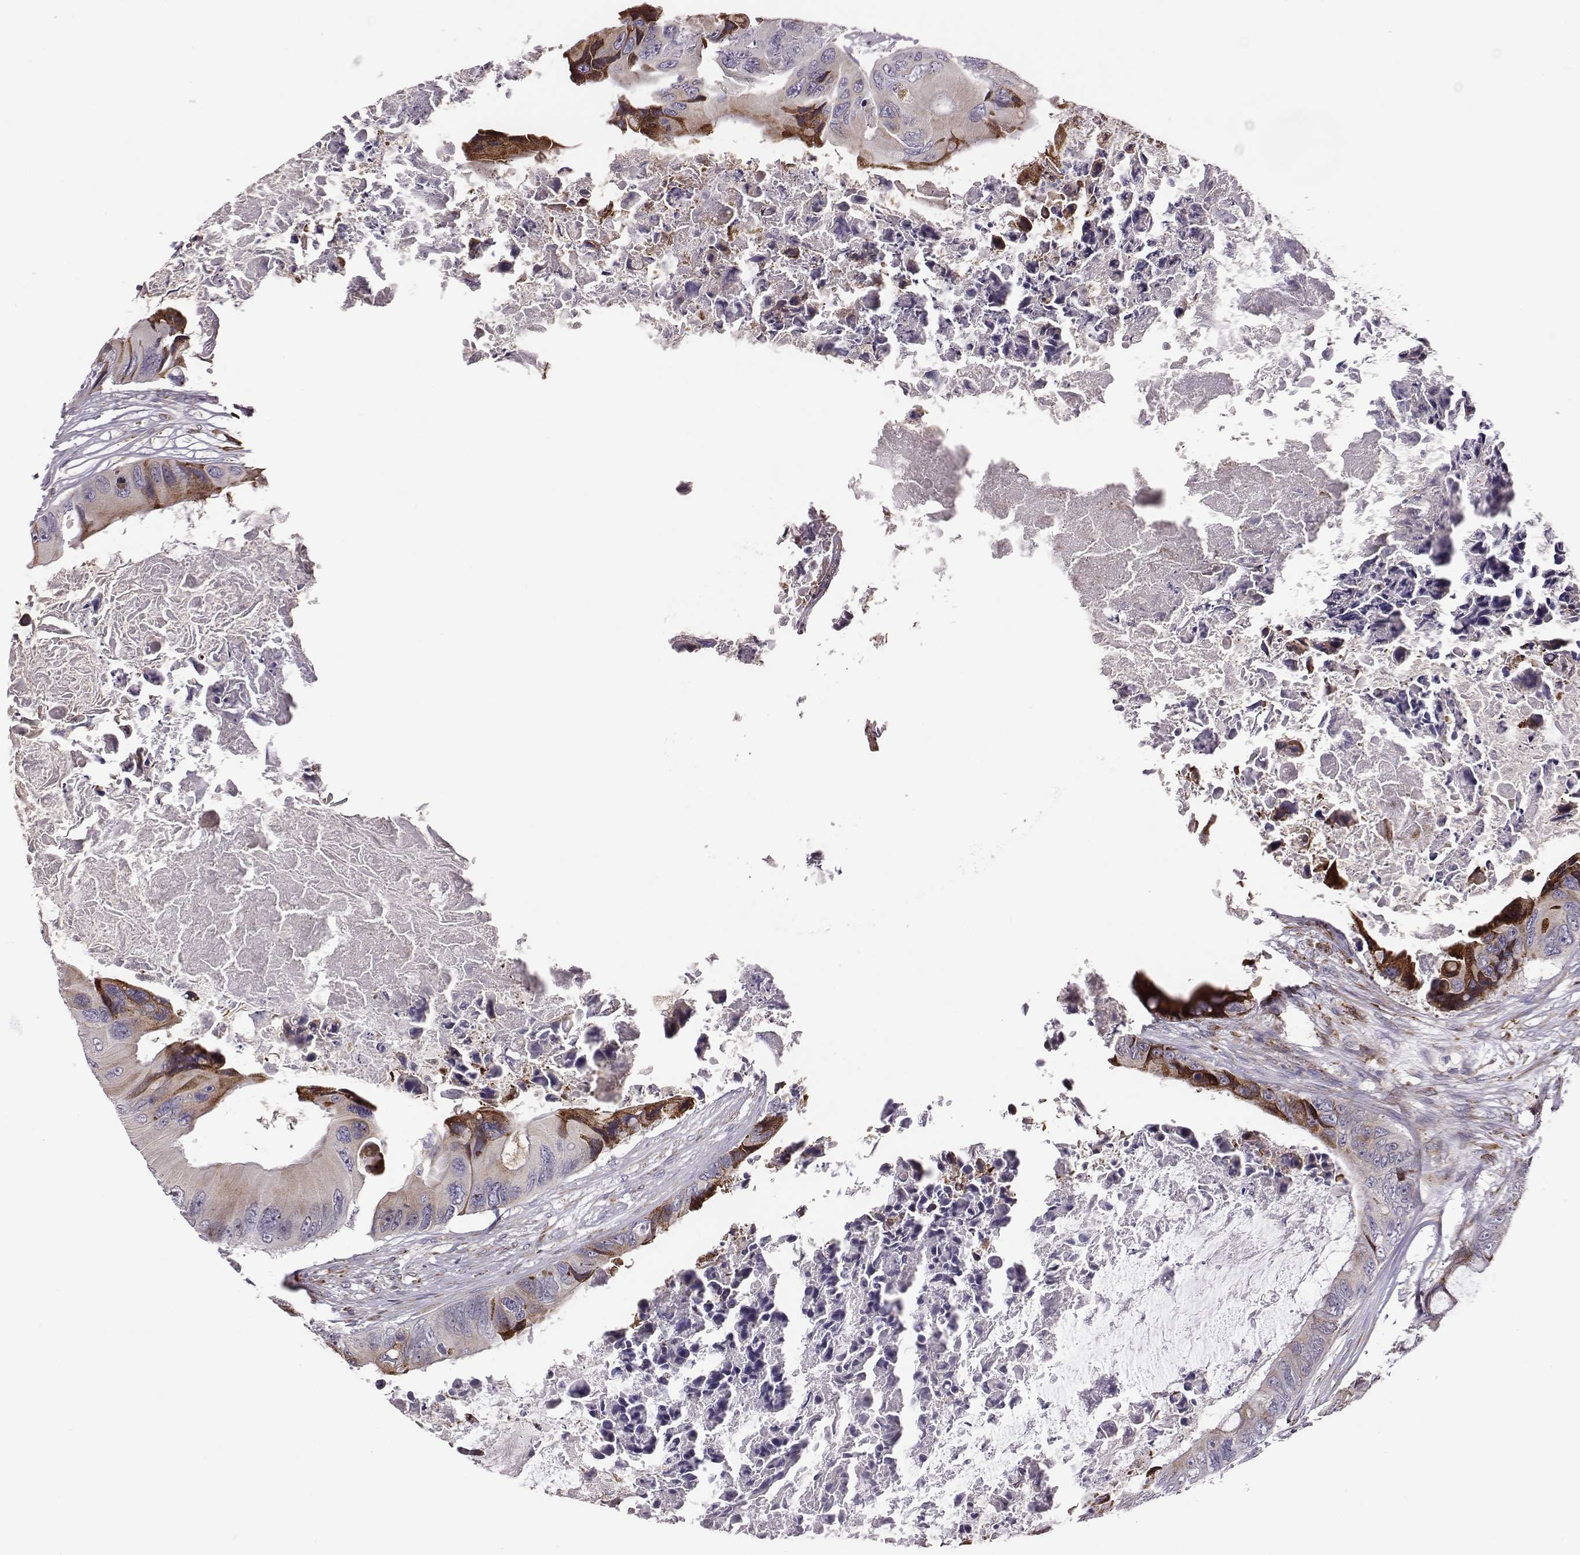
{"staining": {"intensity": "moderate", "quantity": "<25%", "location": "cytoplasmic/membranous"}, "tissue": "colorectal cancer", "cell_type": "Tumor cells", "image_type": "cancer", "snomed": [{"axis": "morphology", "description": "Adenocarcinoma, NOS"}, {"axis": "topography", "description": "Rectum"}], "caption": "Colorectal cancer (adenocarcinoma) stained for a protein shows moderate cytoplasmic/membranous positivity in tumor cells.", "gene": "SELENOI", "patient": {"sex": "male", "age": 63}}